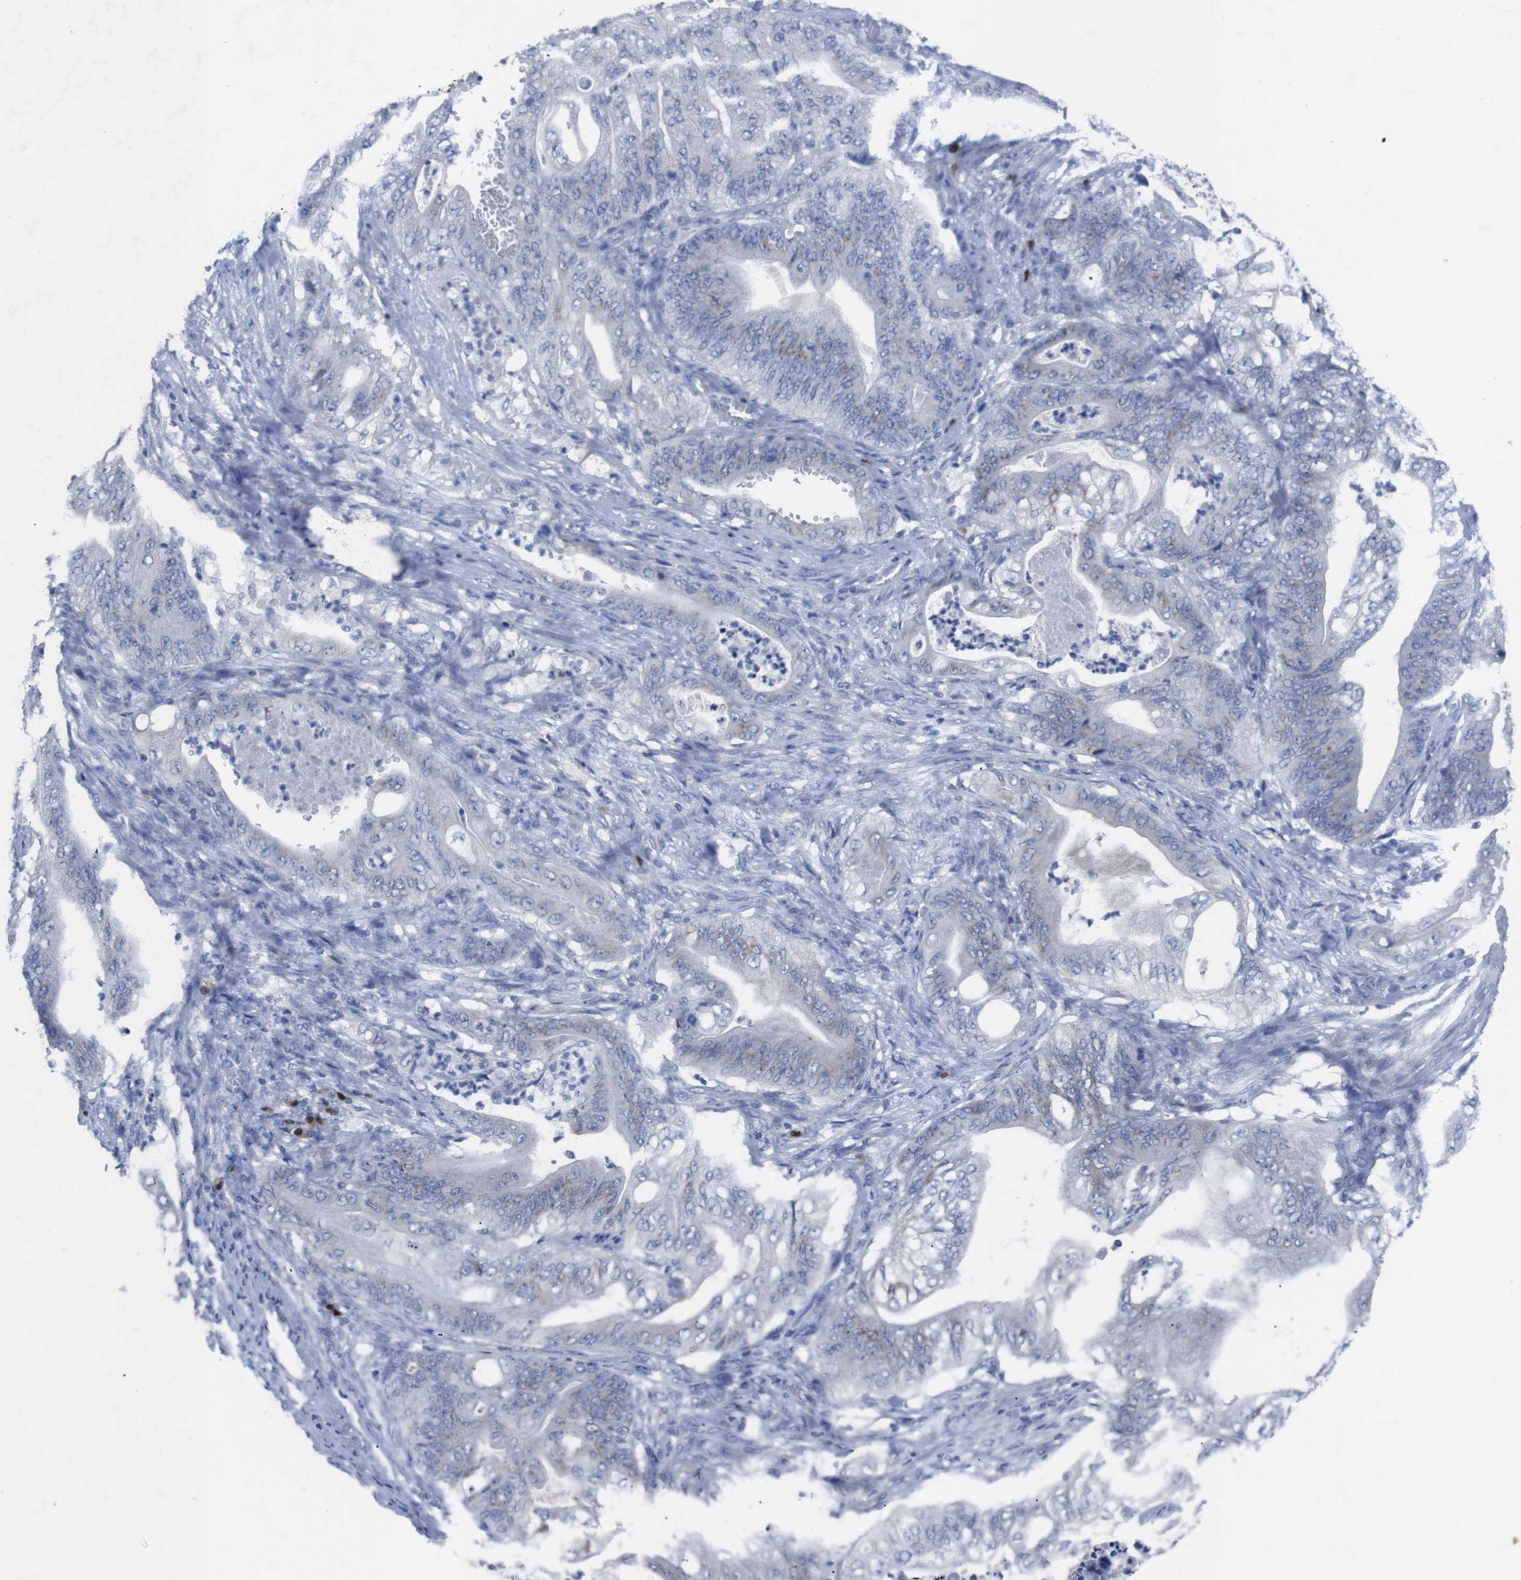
{"staining": {"intensity": "weak", "quantity": "<25%", "location": "cytoplasmic/membranous"}, "tissue": "stomach cancer", "cell_type": "Tumor cells", "image_type": "cancer", "snomed": [{"axis": "morphology", "description": "Adenocarcinoma, NOS"}, {"axis": "topography", "description": "Stomach"}], "caption": "High power microscopy micrograph of an immunohistochemistry histopathology image of stomach adenocarcinoma, revealing no significant staining in tumor cells. (DAB (3,3'-diaminobenzidine) IHC, high magnification).", "gene": "IRF4", "patient": {"sex": "female", "age": 73}}